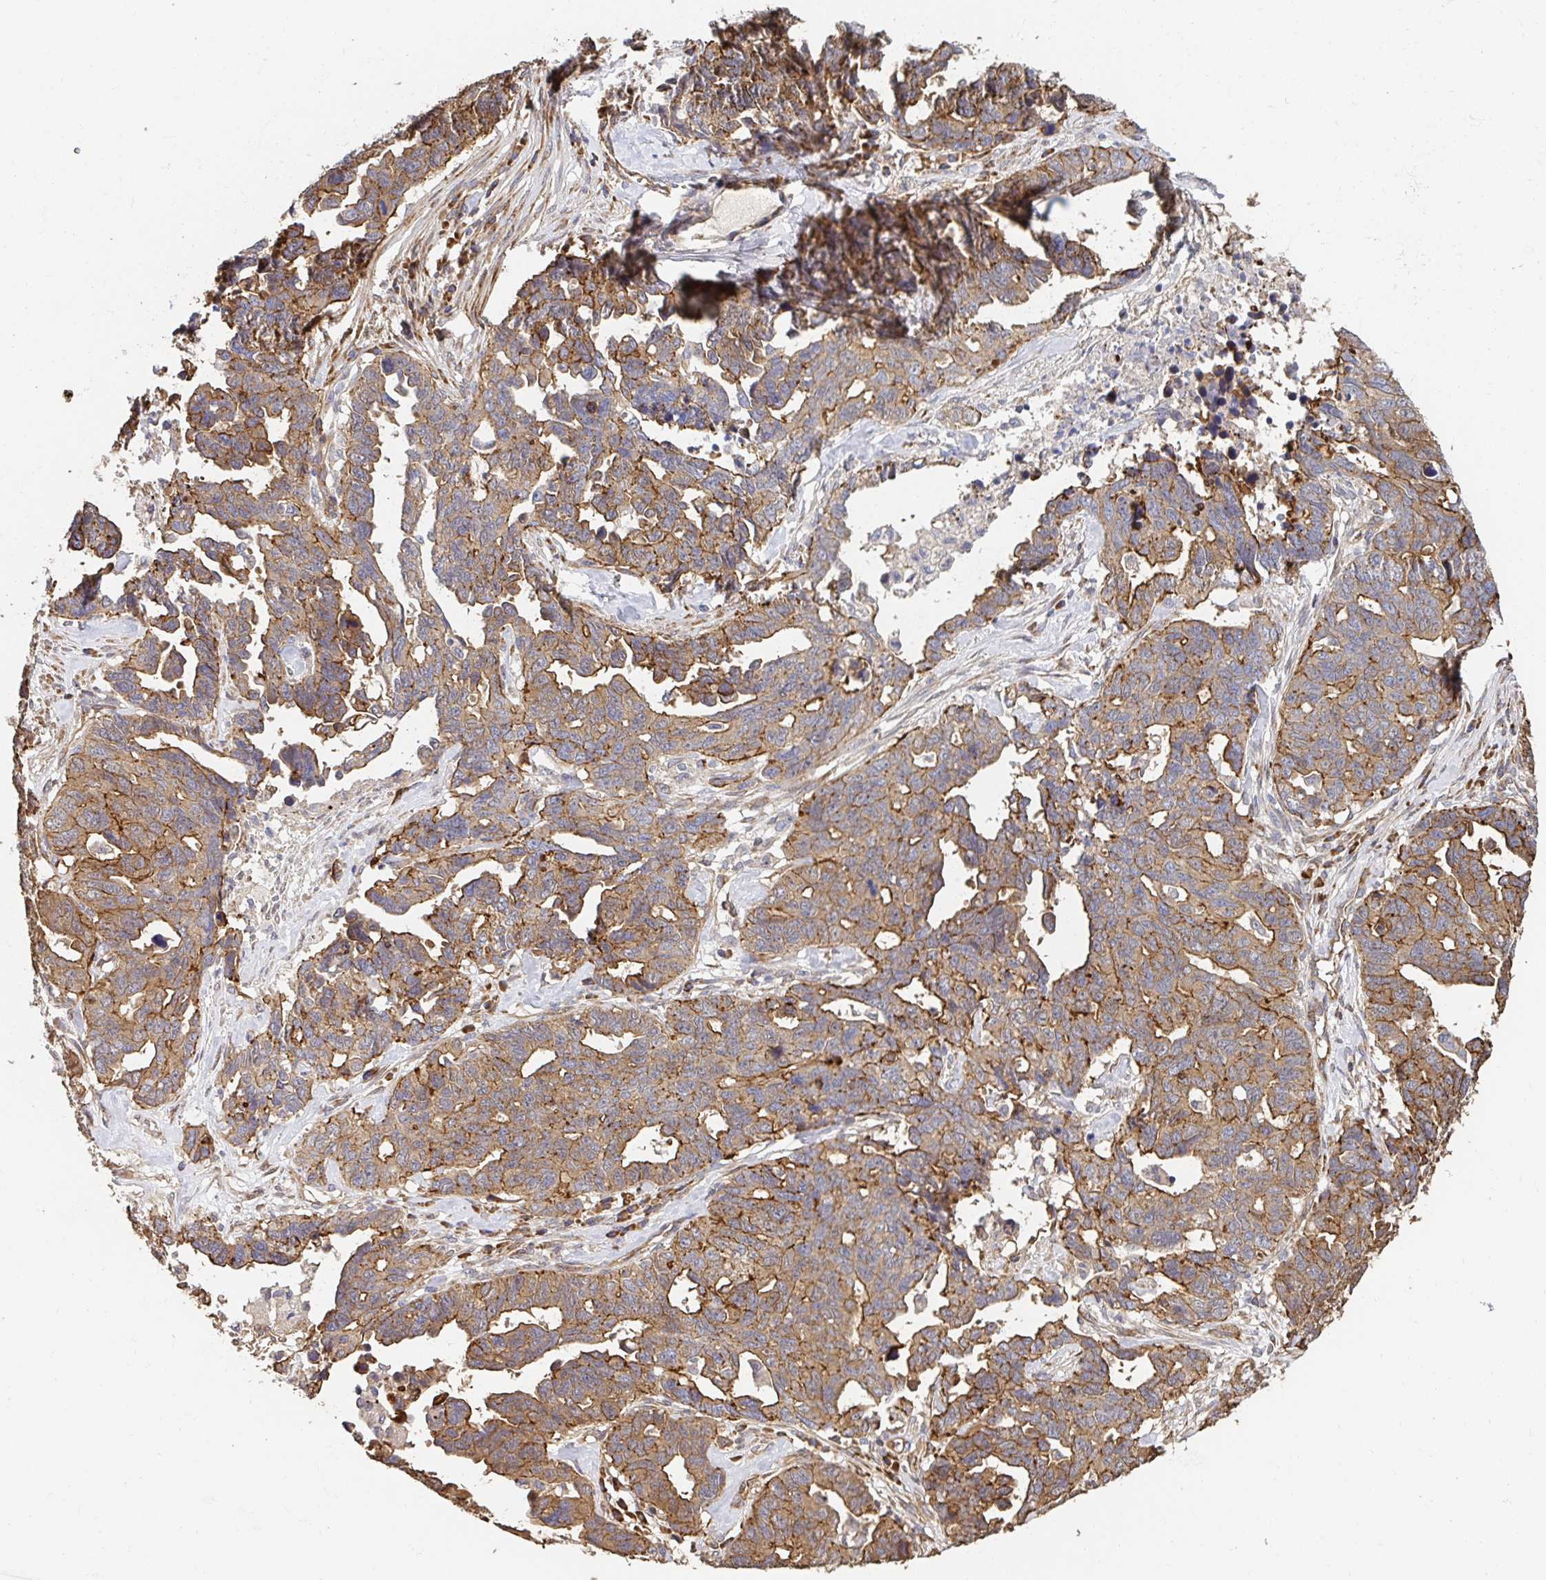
{"staining": {"intensity": "moderate", "quantity": ">75%", "location": "cytoplasmic/membranous"}, "tissue": "ovarian cancer", "cell_type": "Tumor cells", "image_type": "cancer", "snomed": [{"axis": "morphology", "description": "Cystadenocarcinoma, serous, NOS"}, {"axis": "topography", "description": "Ovary"}], "caption": "The photomicrograph shows immunohistochemical staining of ovarian cancer (serous cystadenocarcinoma). There is moderate cytoplasmic/membranous positivity is appreciated in about >75% of tumor cells.", "gene": "APBB1", "patient": {"sex": "female", "age": 69}}